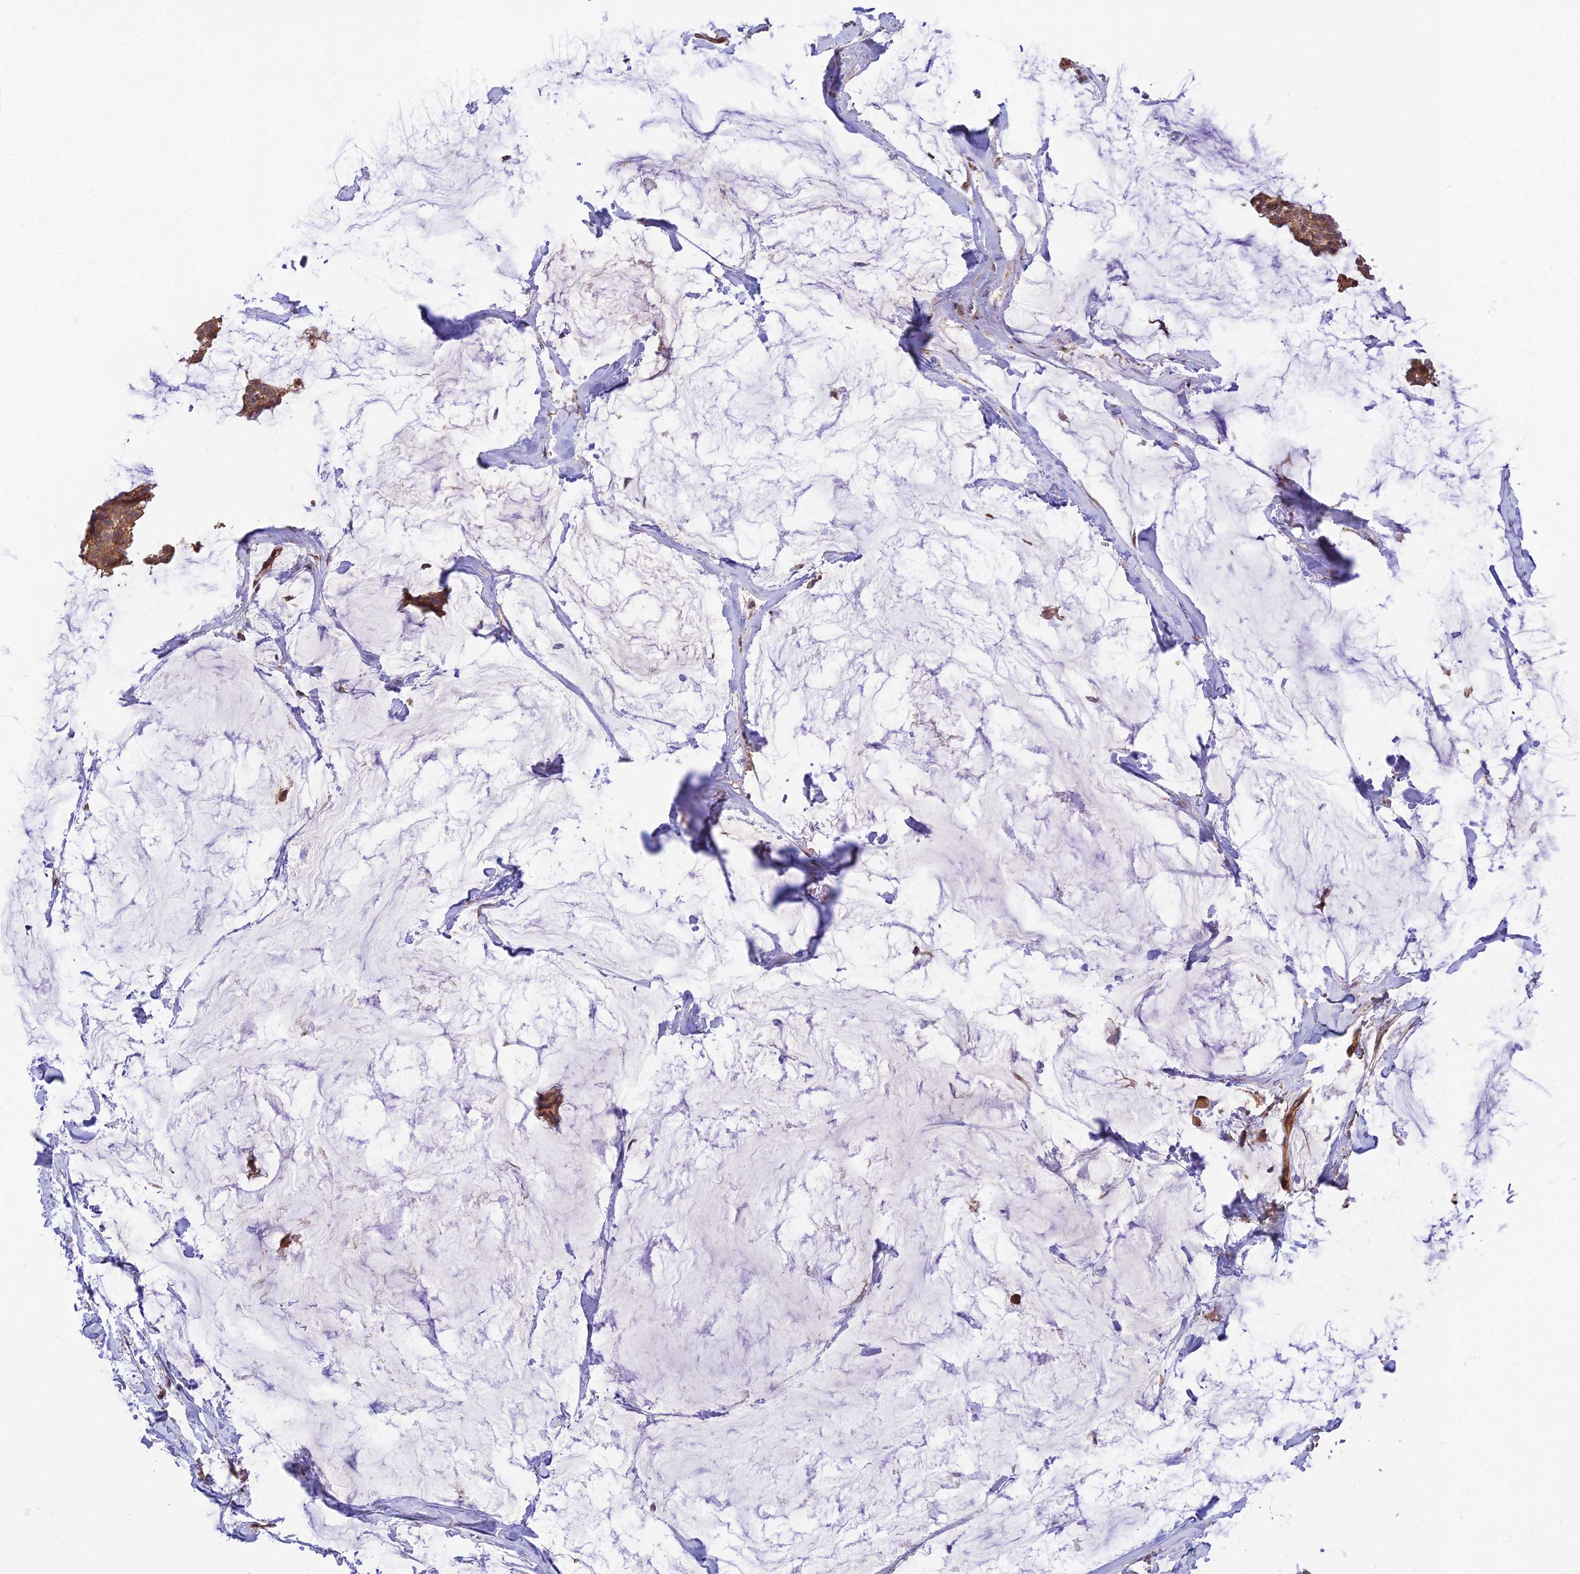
{"staining": {"intensity": "moderate", "quantity": ">75%", "location": "cytoplasmic/membranous"}, "tissue": "breast cancer", "cell_type": "Tumor cells", "image_type": "cancer", "snomed": [{"axis": "morphology", "description": "Duct carcinoma"}, {"axis": "topography", "description": "Breast"}], "caption": "Tumor cells display moderate cytoplasmic/membranous staining in approximately >75% of cells in breast cancer (invasive ductal carcinoma).", "gene": "HOMER2", "patient": {"sex": "female", "age": 93}}